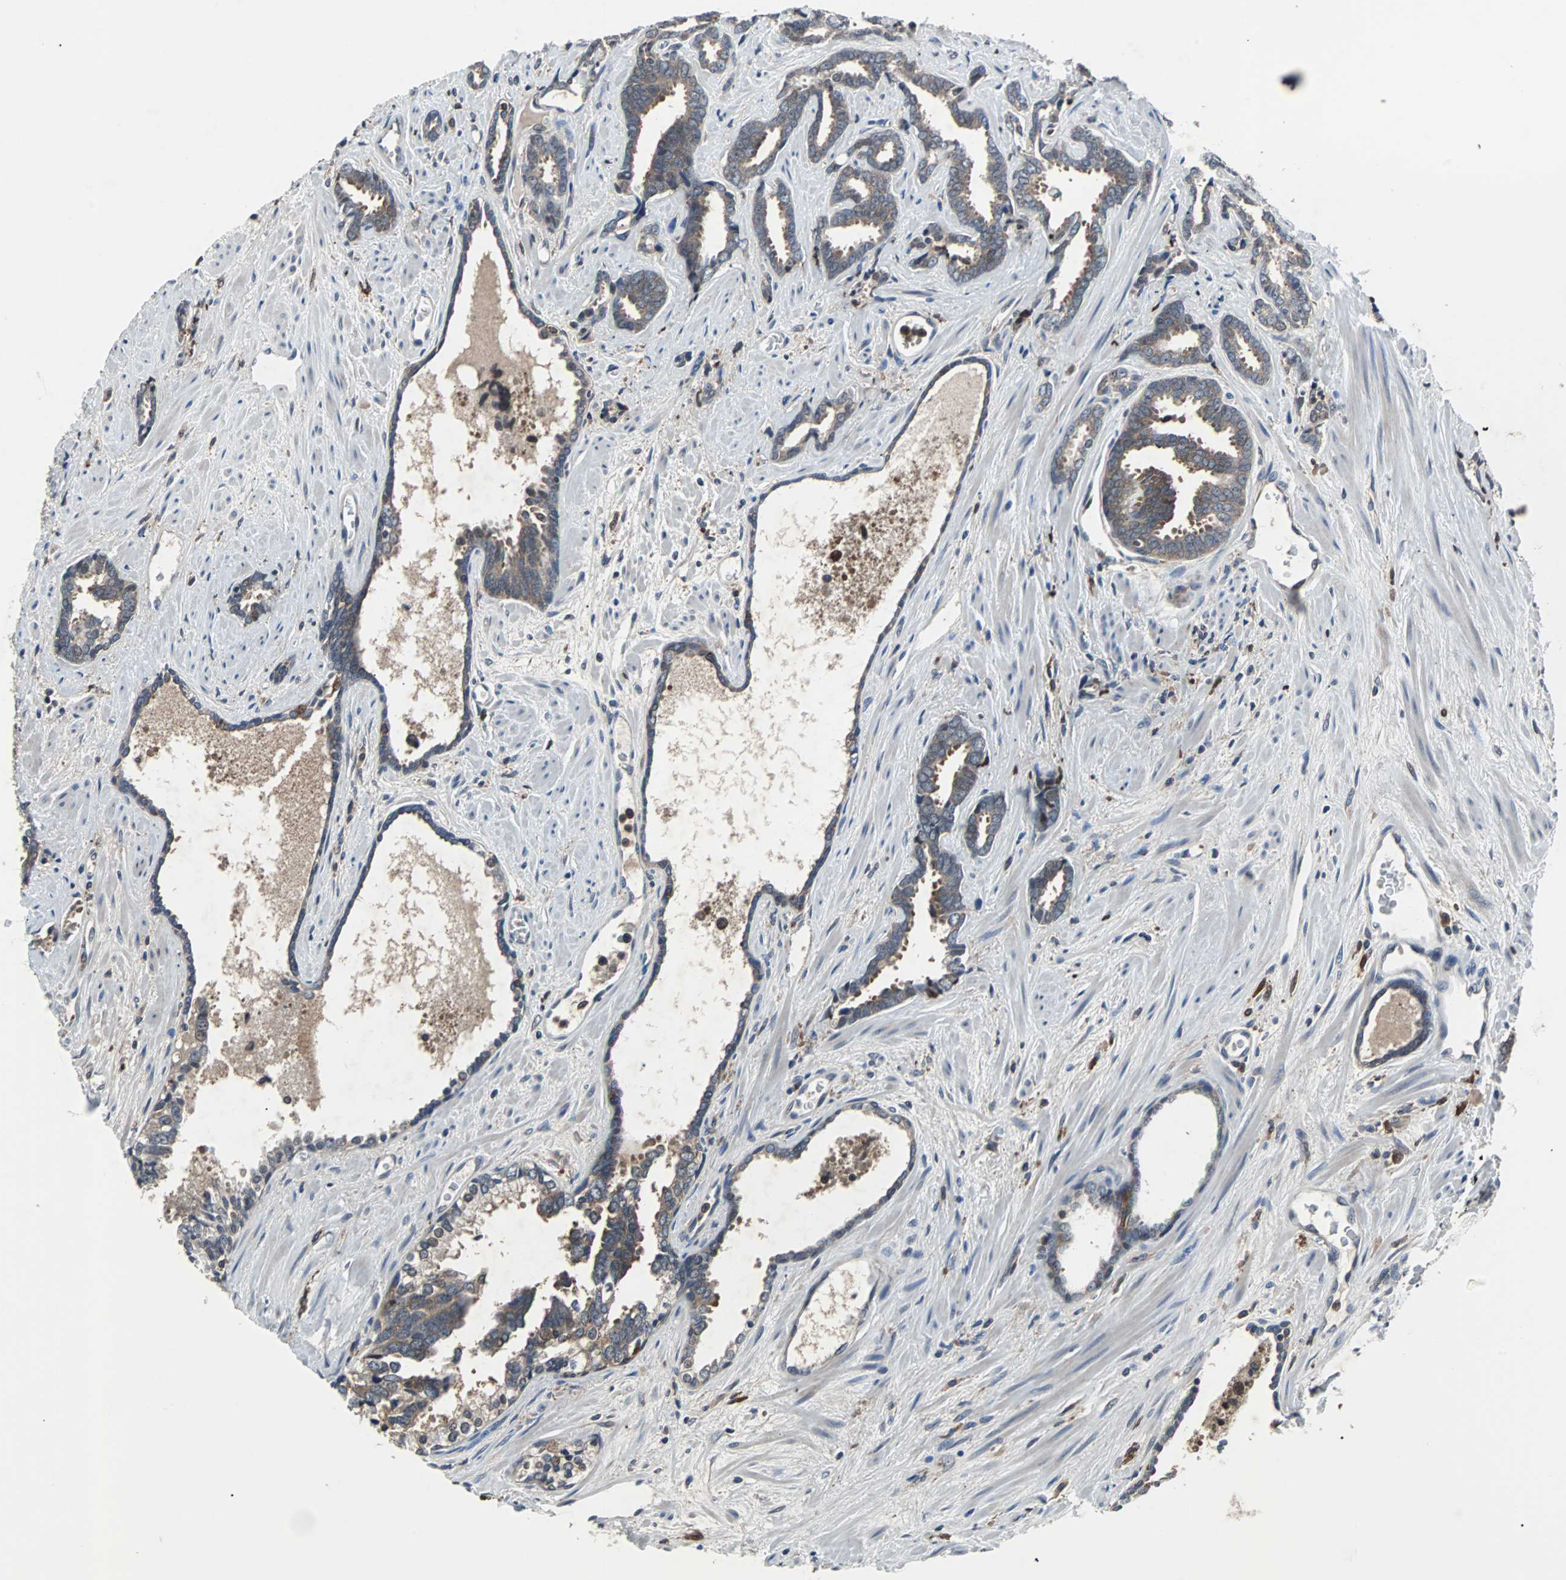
{"staining": {"intensity": "moderate", "quantity": ">75%", "location": "cytoplasmic/membranous"}, "tissue": "prostate cancer", "cell_type": "Tumor cells", "image_type": "cancer", "snomed": [{"axis": "morphology", "description": "Adenocarcinoma, High grade"}, {"axis": "topography", "description": "Prostate"}], "caption": "An image showing moderate cytoplasmic/membranous positivity in about >75% of tumor cells in prostate cancer, as visualized by brown immunohistochemical staining.", "gene": "PAK1", "patient": {"sex": "male", "age": 67}}